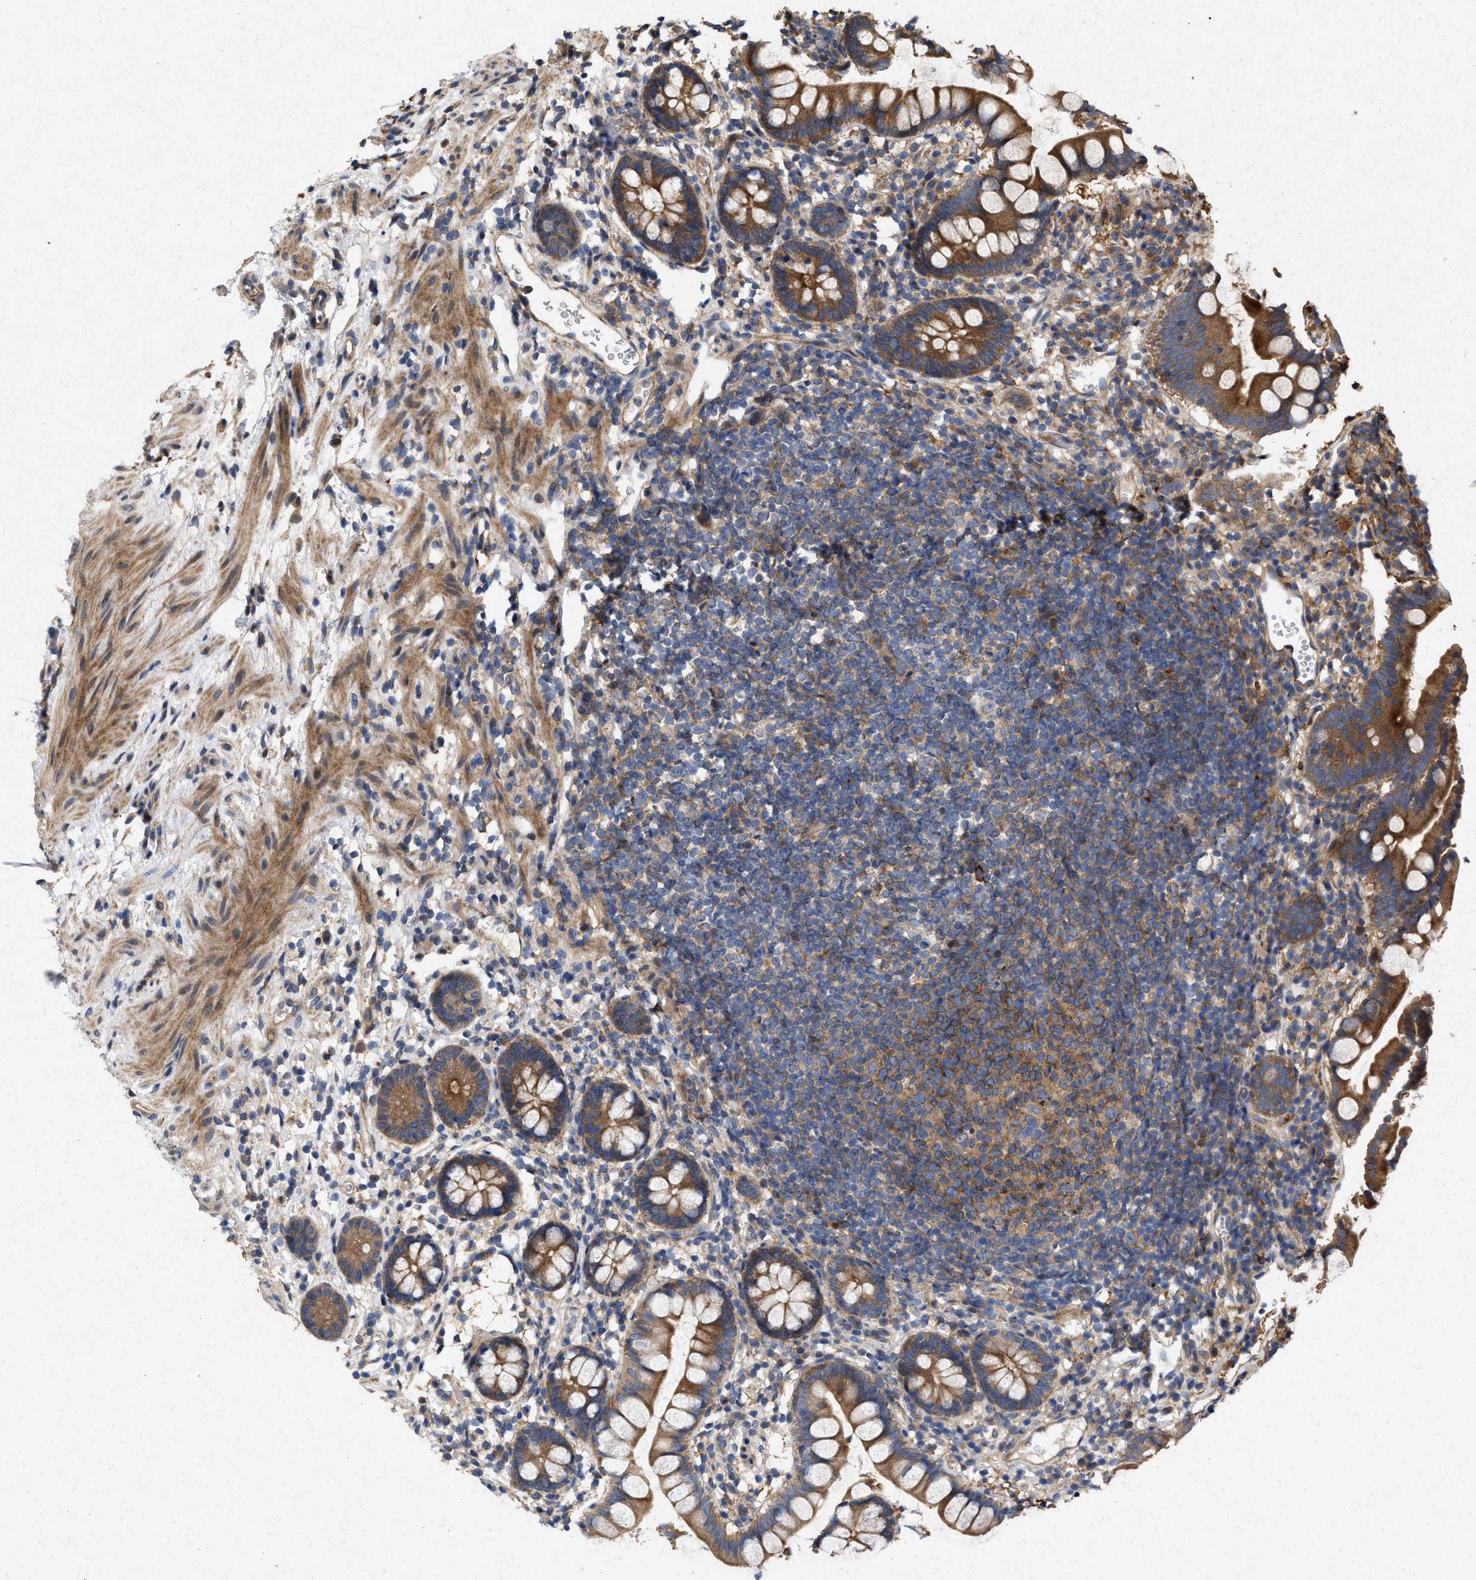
{"staining": {"intensity": "strong", "quantity": ">75%", "location": "cytoplasmic/membranous"}, "tissue": "small intestine", "cell_type": "Glandular cells", "image_type": "normal", "snomed": [{"axis": "morphology", "description": "Normal tissue, NOS"}, {"axis": "topography", "description": "Small intestine"}], "caption": "High-magnification brightfield microscopy of normal small intestine stained with DAB (brown) and counterstained with hematoxylin (blue). glandular cells exhibit strong cytoplasmic/membranous staining is present in approximately>75% of cells. Nuclei are stained in blue.", "gene": "CDKN2C", "patient": {"sex": "female", "age": 84}}